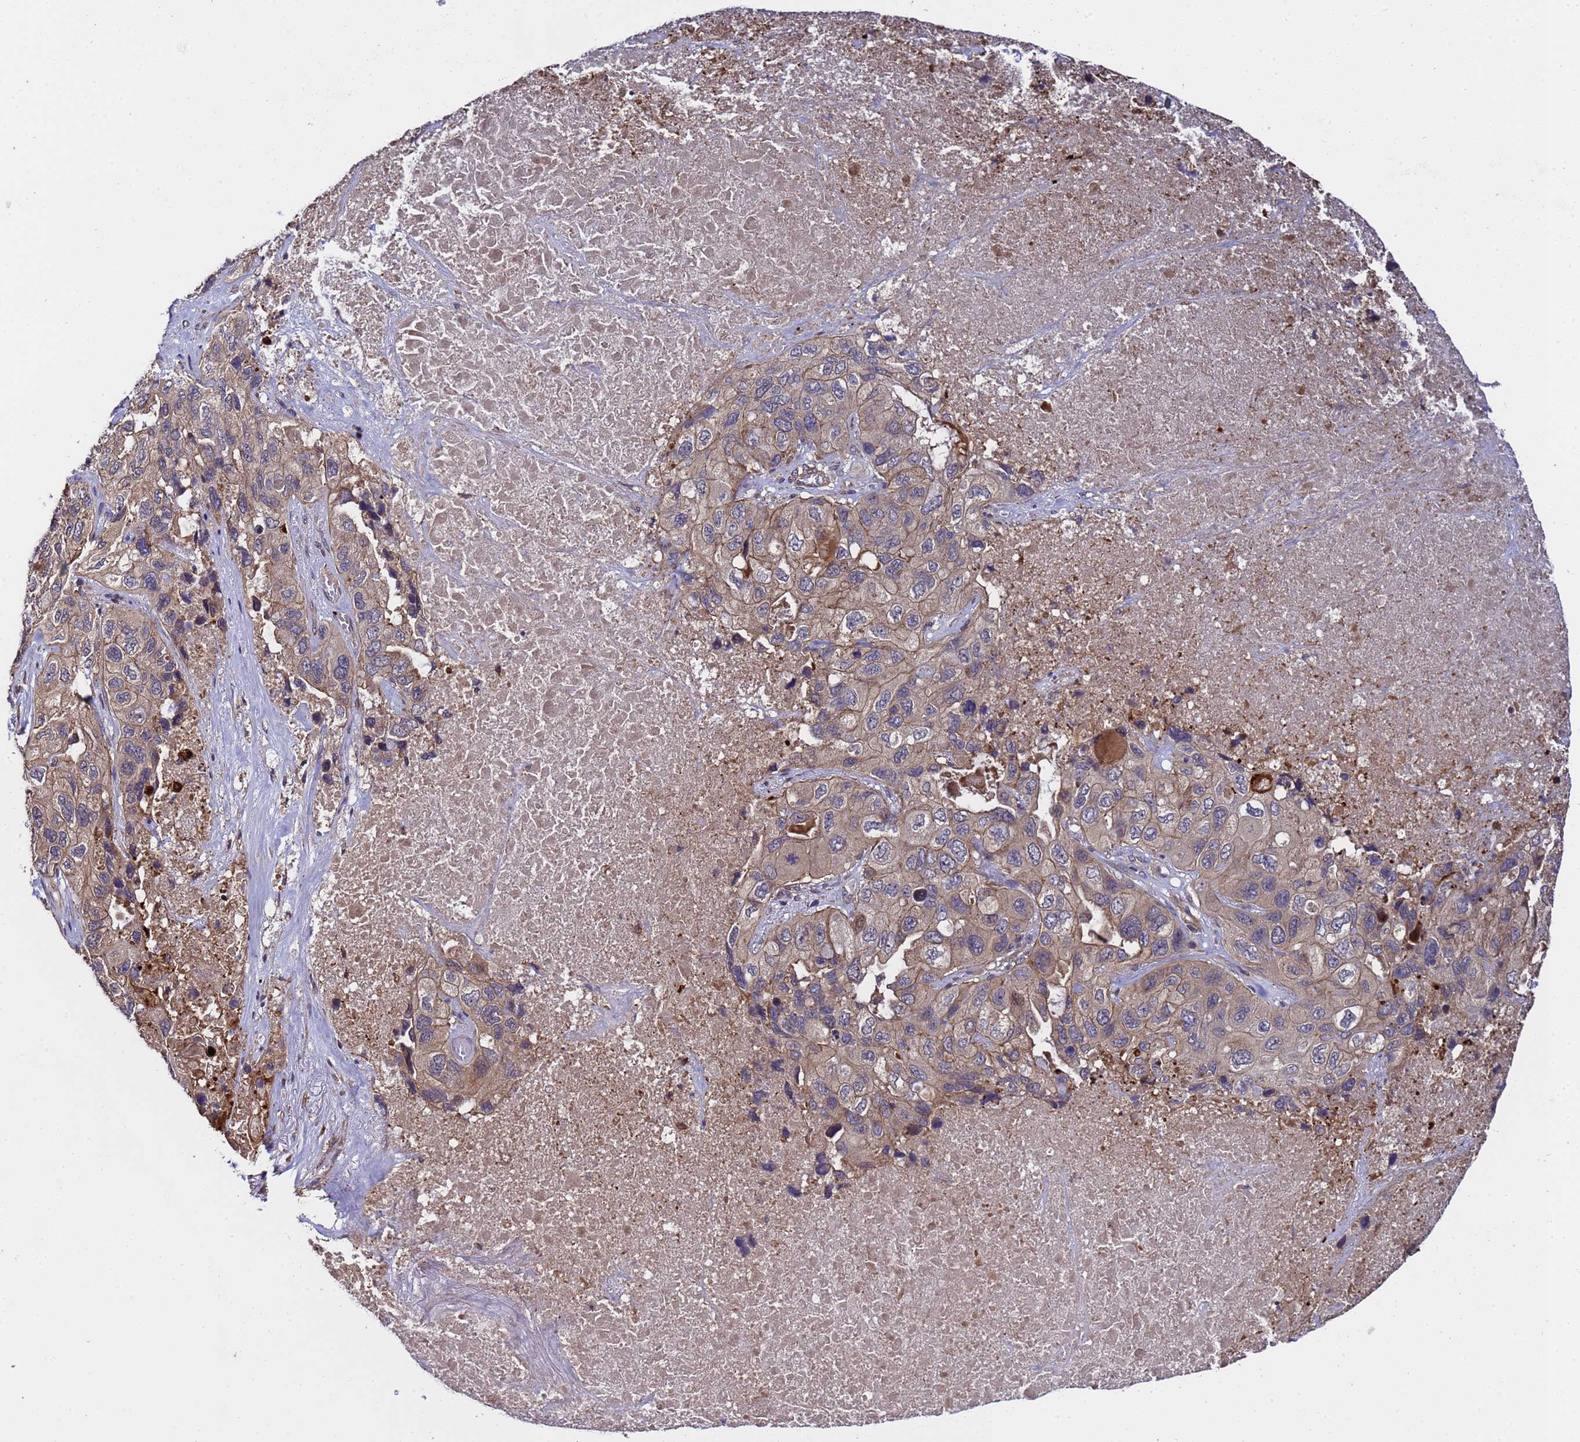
{"staining": {"intensity": "weak", "quantity": "25%-75%", "location": "cytoplasmic/membranous"}, "tissue": "lung cancer", "cell_type": "Tumor cells", "image_type": "cancer", "snomed": [{"axis": "morphology", "description": "Squamous cell carcinoma, NOS"}, {"axis": "topography", "description": "Lung"}], "caption": "A low amount of weak cytoplasmic/membranous positivity is identified in about 25%-75% of tumor cells in lung cancer (squamous cell carcinoma) tissue.", "gene": "GSTCD", "patient": {"sex": "female", "age": 73}}